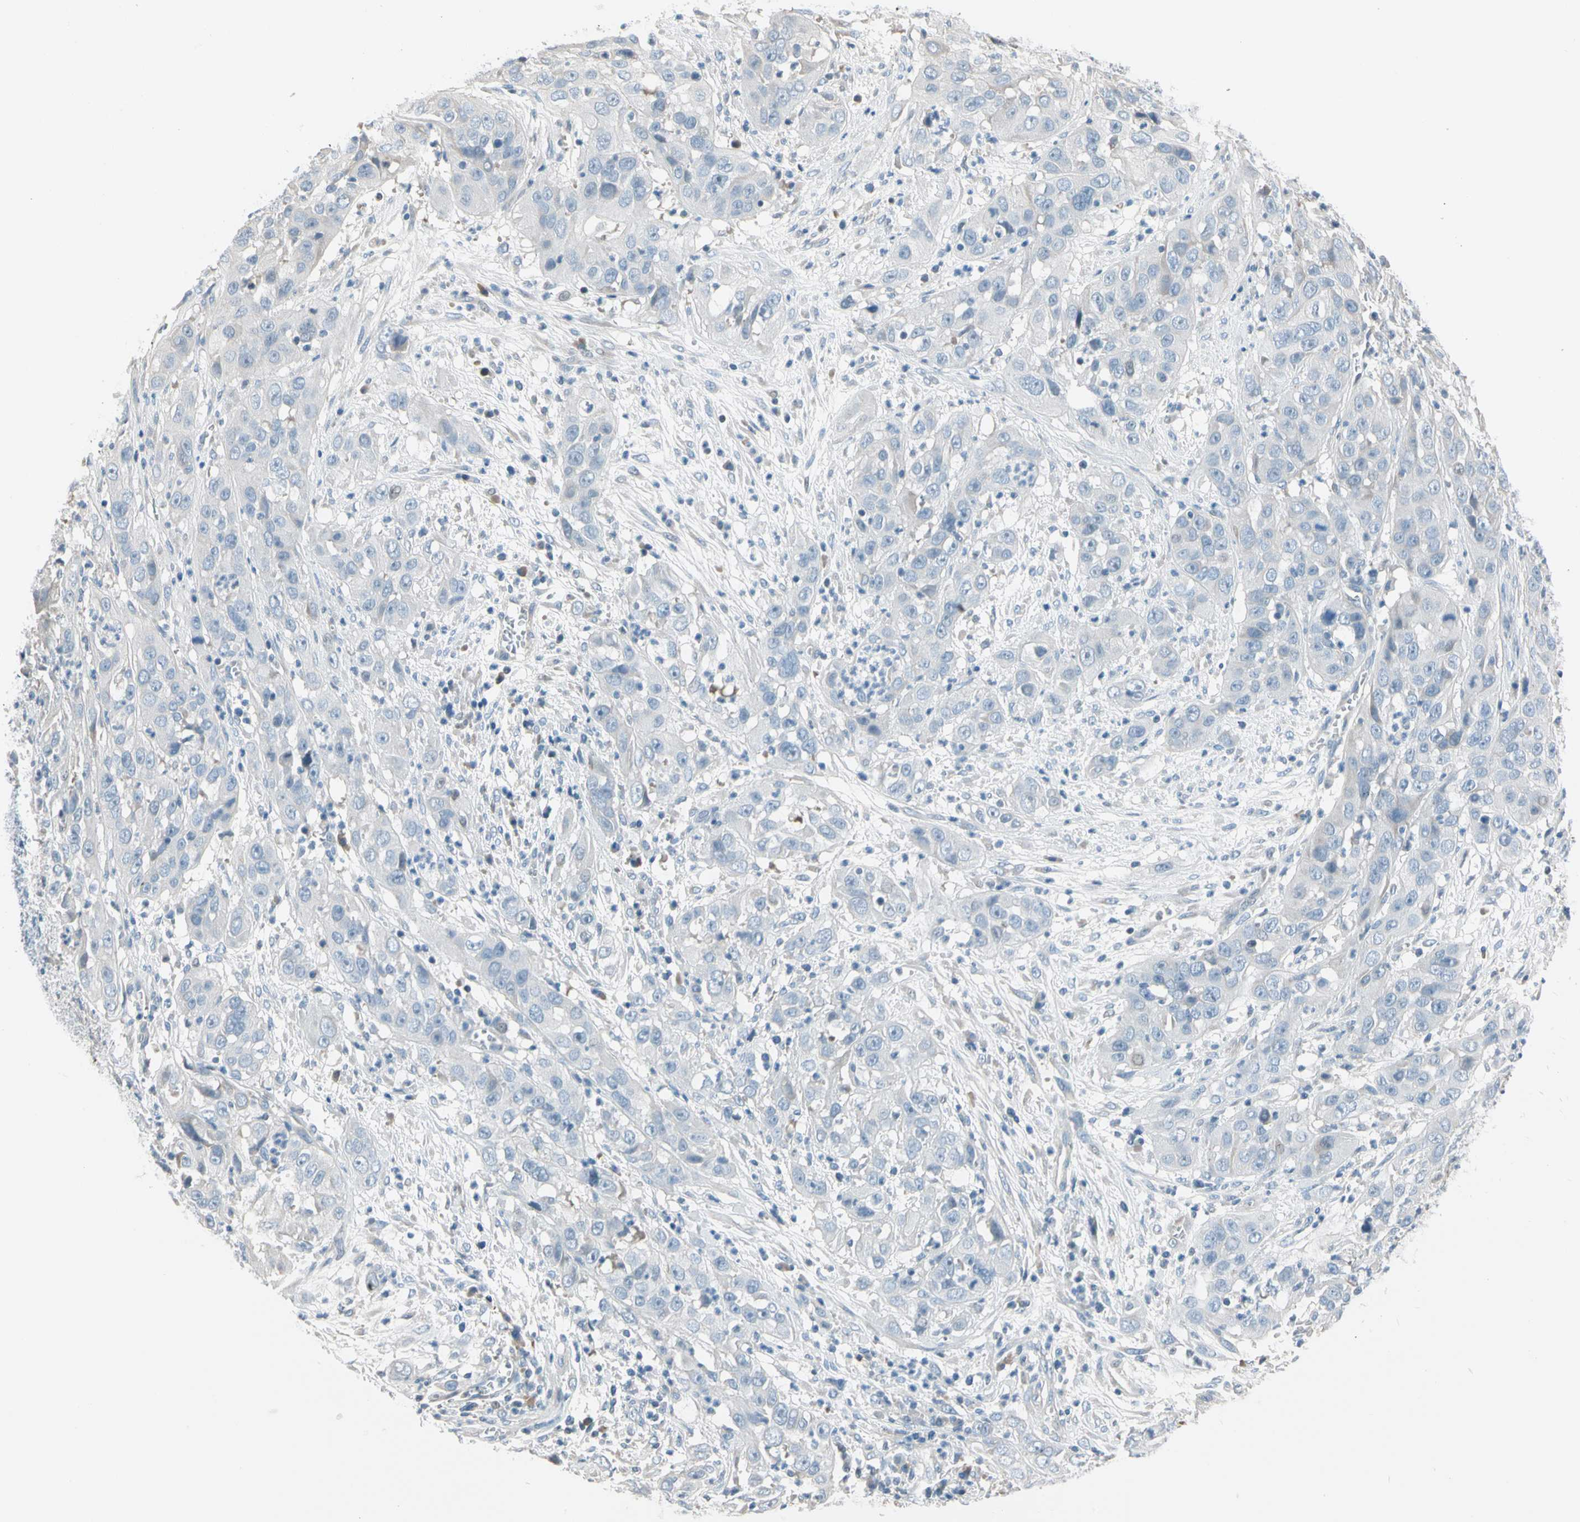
{"staining": {"intensity": "negative", "quantity": "none", "location": "none"}, "tissue": "cervical cancer", "cell_type": "Tumor cells", "image_type": "cancer", "snomed": [{"axis": "morphology", "description": "Squamous cell carcinoma, NOS"}, {"axis": "topography", "description": "Cervix"}], "caption": "Photomicrograph shows no protein expression in tumor cells of squamous cell carcinoma (cervical) tissue.", "gene": "STK40", "patient": {"sex": "female", "age": 32}}